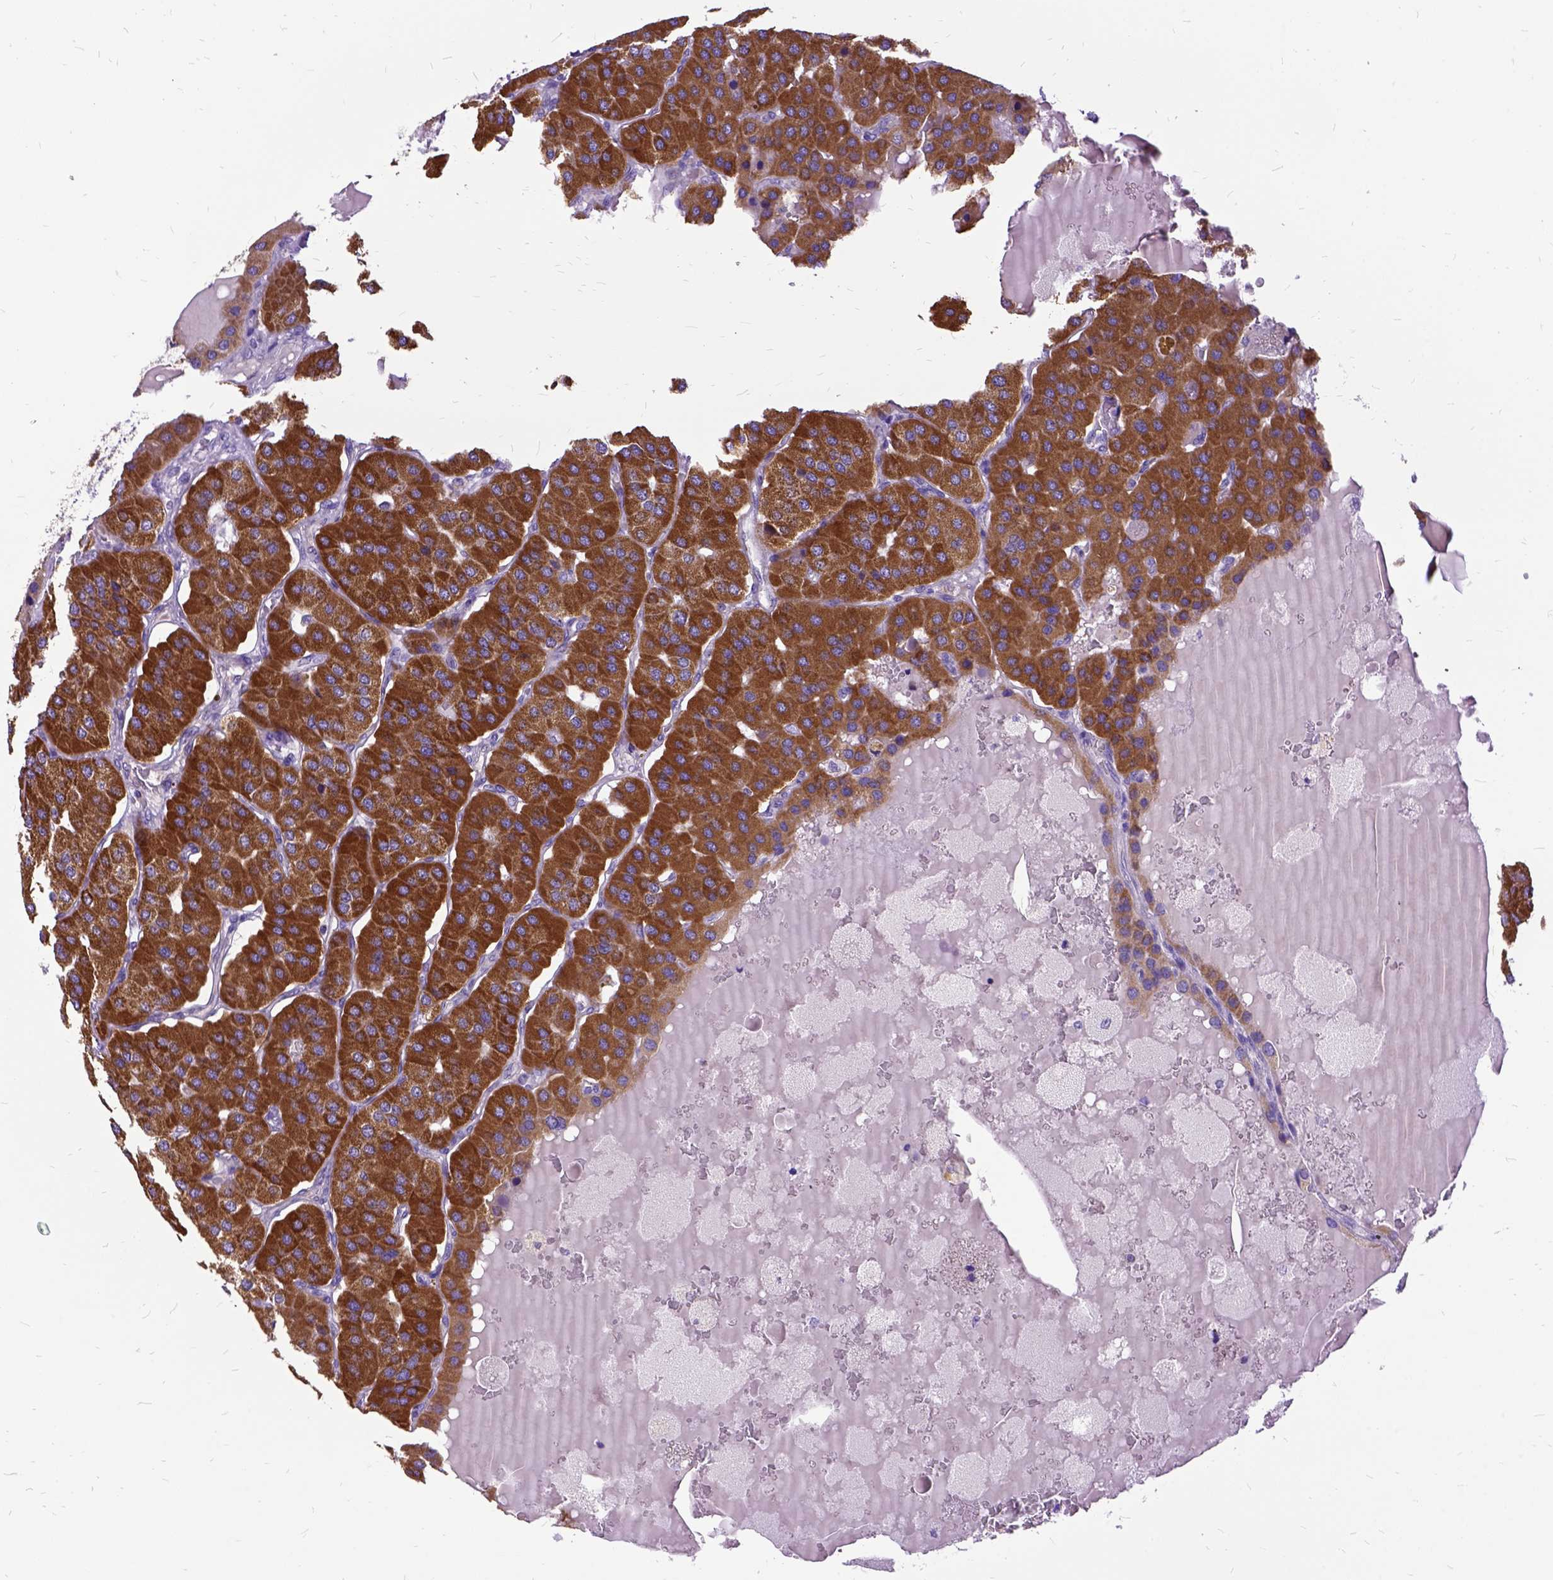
{"staining": {"intensity": "strong", "quantity": ">75%", "location": "cytoplasmic/membranous"}, "tissue": "parathyroid gland", "cell_type": "Glandular cells", "image_type": "normal", "snomed": [{"axis": "morphology", "description": "Normal tissue, NOS"}, {"axis": "morphology", "description": "Adenoma, NOS"}, {"axis": "topography", "description": "Parathyroid gland"}], "caption": "Strong cytoplasmic/membranous protein positivity is present in approximately >75% of glandular cells in parathyroid gland. (IHC, brightfield microscopy, high magnification).", "gene": "OXCT1", "patient": {"sex": "female", "age": 86}}